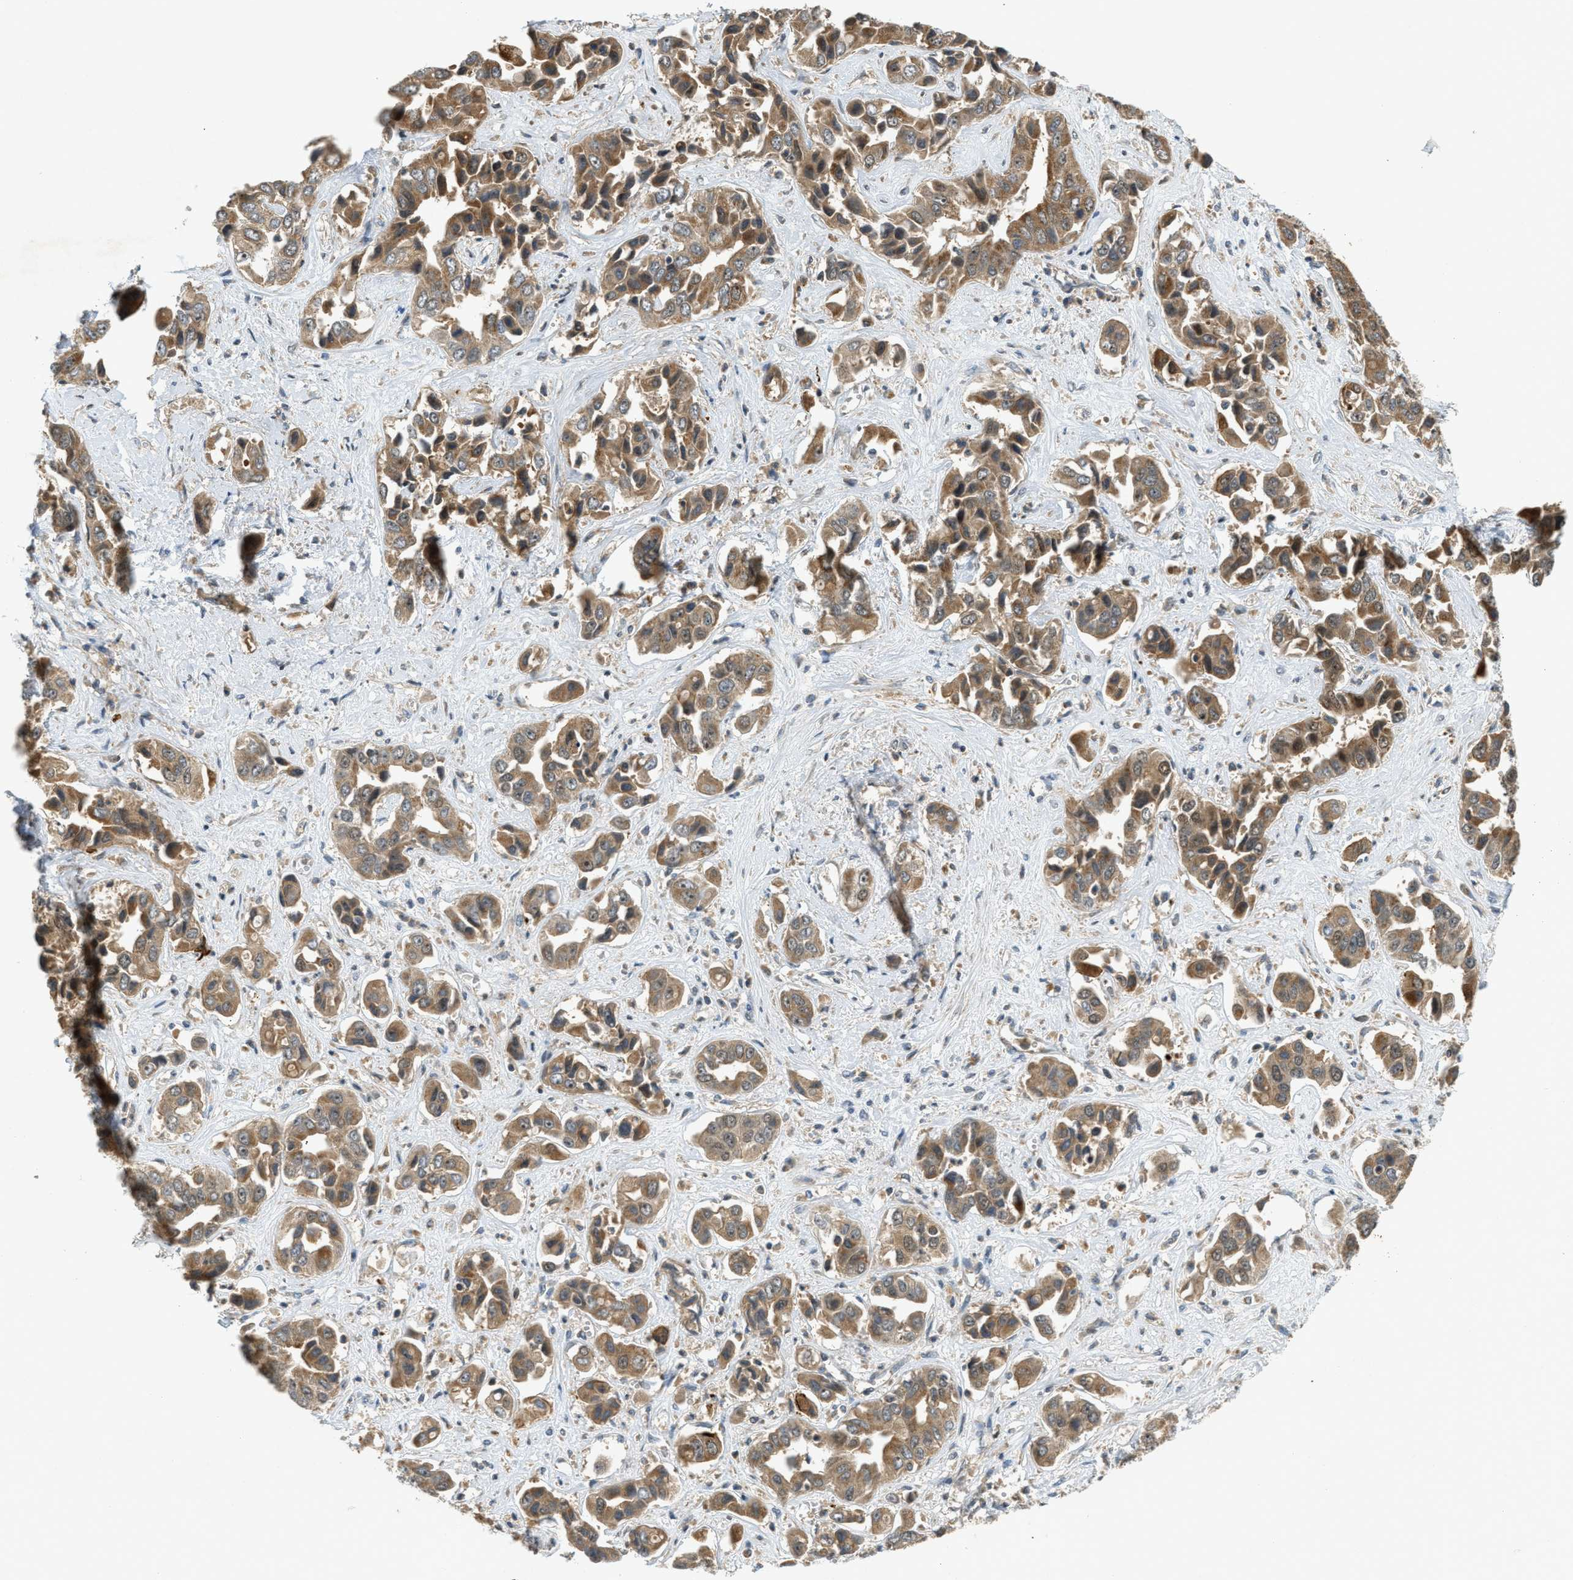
{"staining": {"intensity": "moderate", "quantity": ">75%", "location": "cytoplasmic/membranous"}, "tissue": "liver cancer", "cell_type": "Tumor cells", "image_type": "cancer", "snomed": [{"axis": "morphology", "description": "Cholangiocarcinoma"}, {"axis": "topography", "description": "Liver"}], "caption": "This histopathology image demonstrates liver cancer (cholangiocarcinoma) stained with immunohistochemistry to label a protein in brown. The cytoplasmic/membranous of tumor cells show moderate positivity for the protein. Nuclei are counter-stained blue.", "gene": "TRAPPC14", "patient": {"sex": "female", "age": 52}}